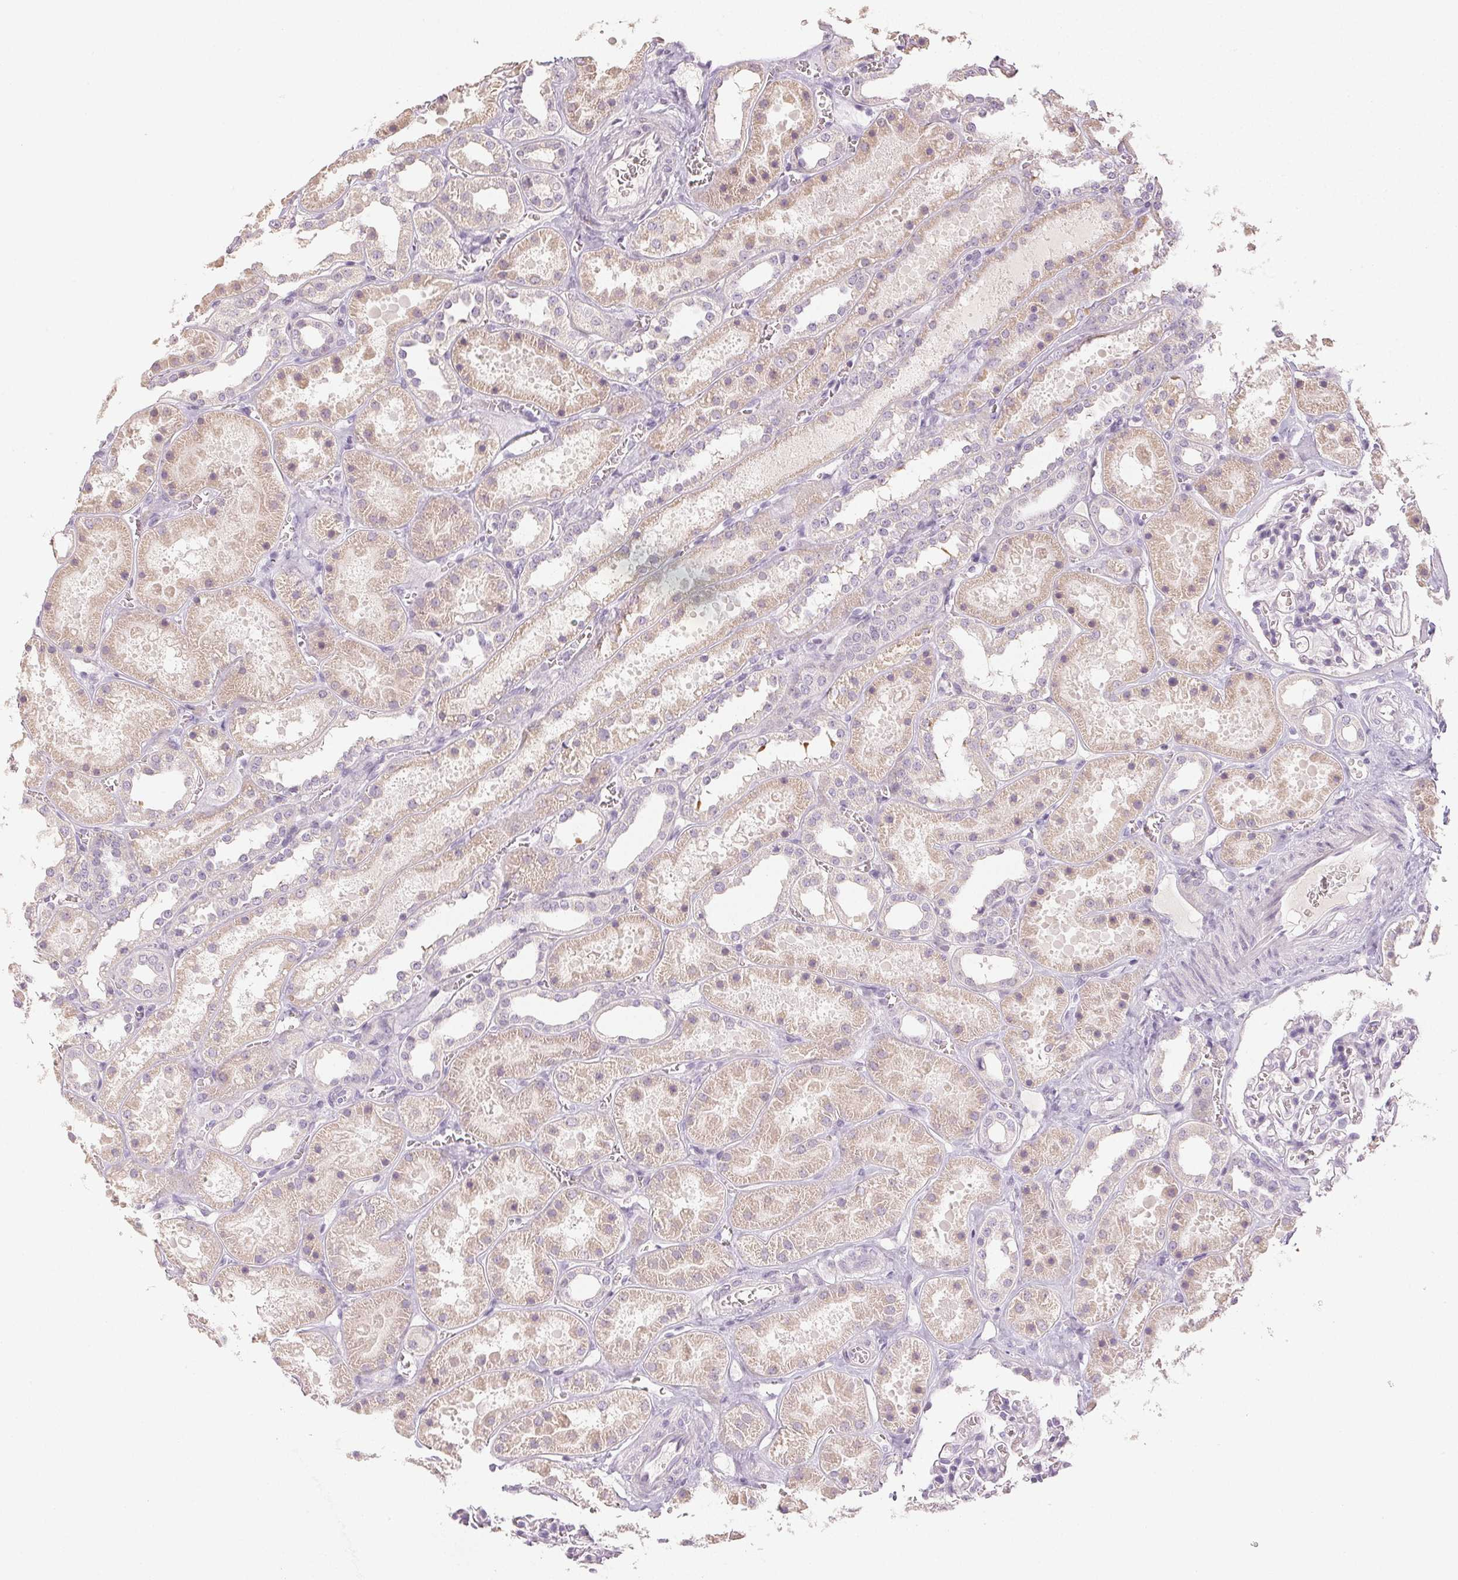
{"staining": {"intensity": "negative", "quantity": "none", "location": "none"}, "tissue": "kidney", "cell_type": "Cells in glomeruli", "image_type": "normal", "snomed": [{"axis": "morphology", "description": "Normal tissue, NOS"}, {"axis": "topography", "description": "Kidney"}], "caption": "This is an immunohistochemistry image of benign human kidney. There is no positivity in cells in glomeruli.", "gene": "LVRN", "patient": {"sex": "female", "age": 41}}